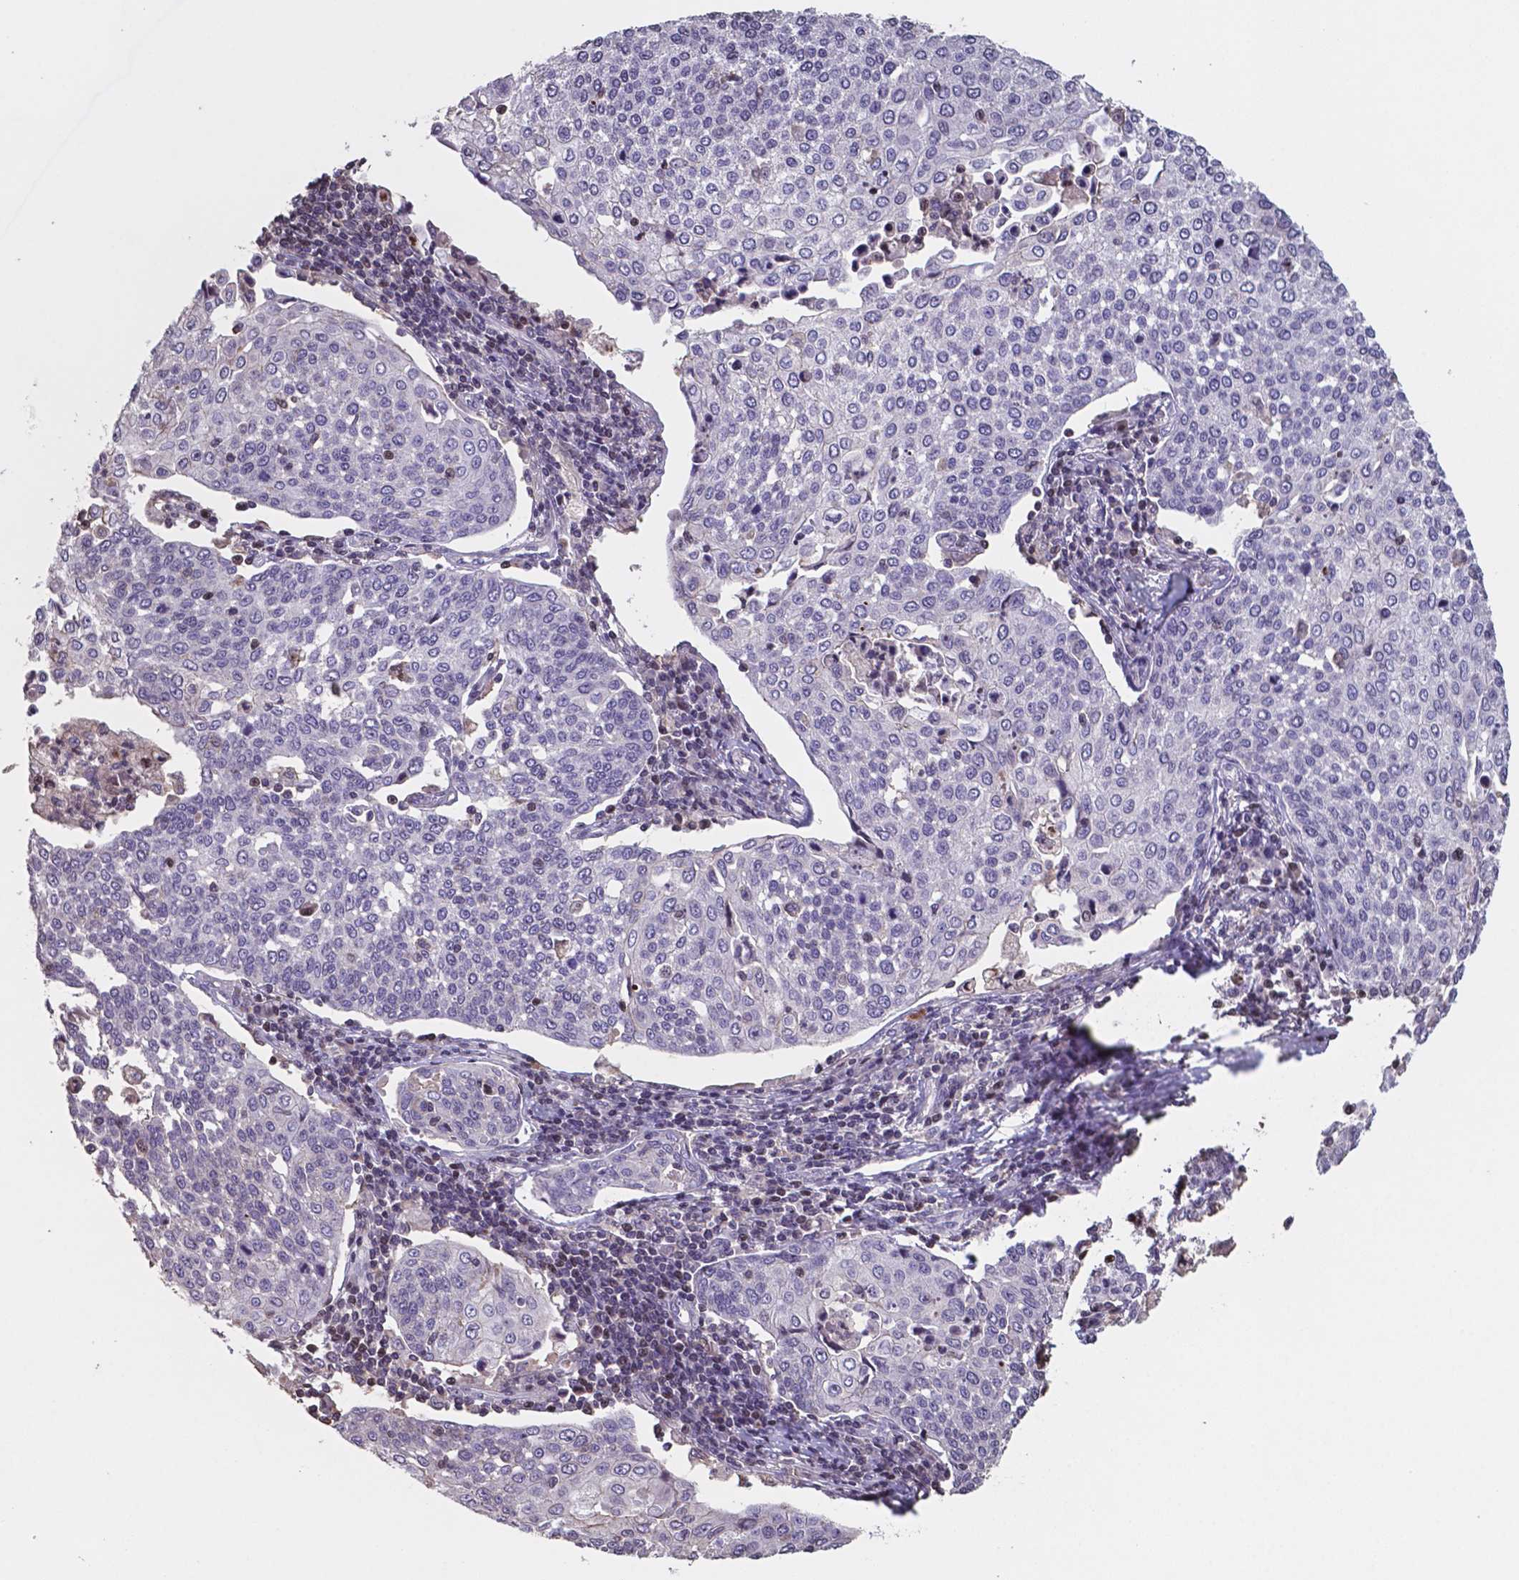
{"staining": {"intensity": "negative", "quantity": "none", "location": "none"}, "tissue": "cervical cancer", "cell_type": "Tumor cells", "image_type": "cancer", "snomed": [{"axis": "morphology", "description": "Squamous cell carcinoma, NOS"}, {"axis": "topography", "description": "Cervix"}], "caption": "This is an IHC photomicrograph of squamous cell carcinoma (cervical). There is no expression in tumor cells.", "gene": "MLC1", "patient": {"sex": "female", "age": 34}}